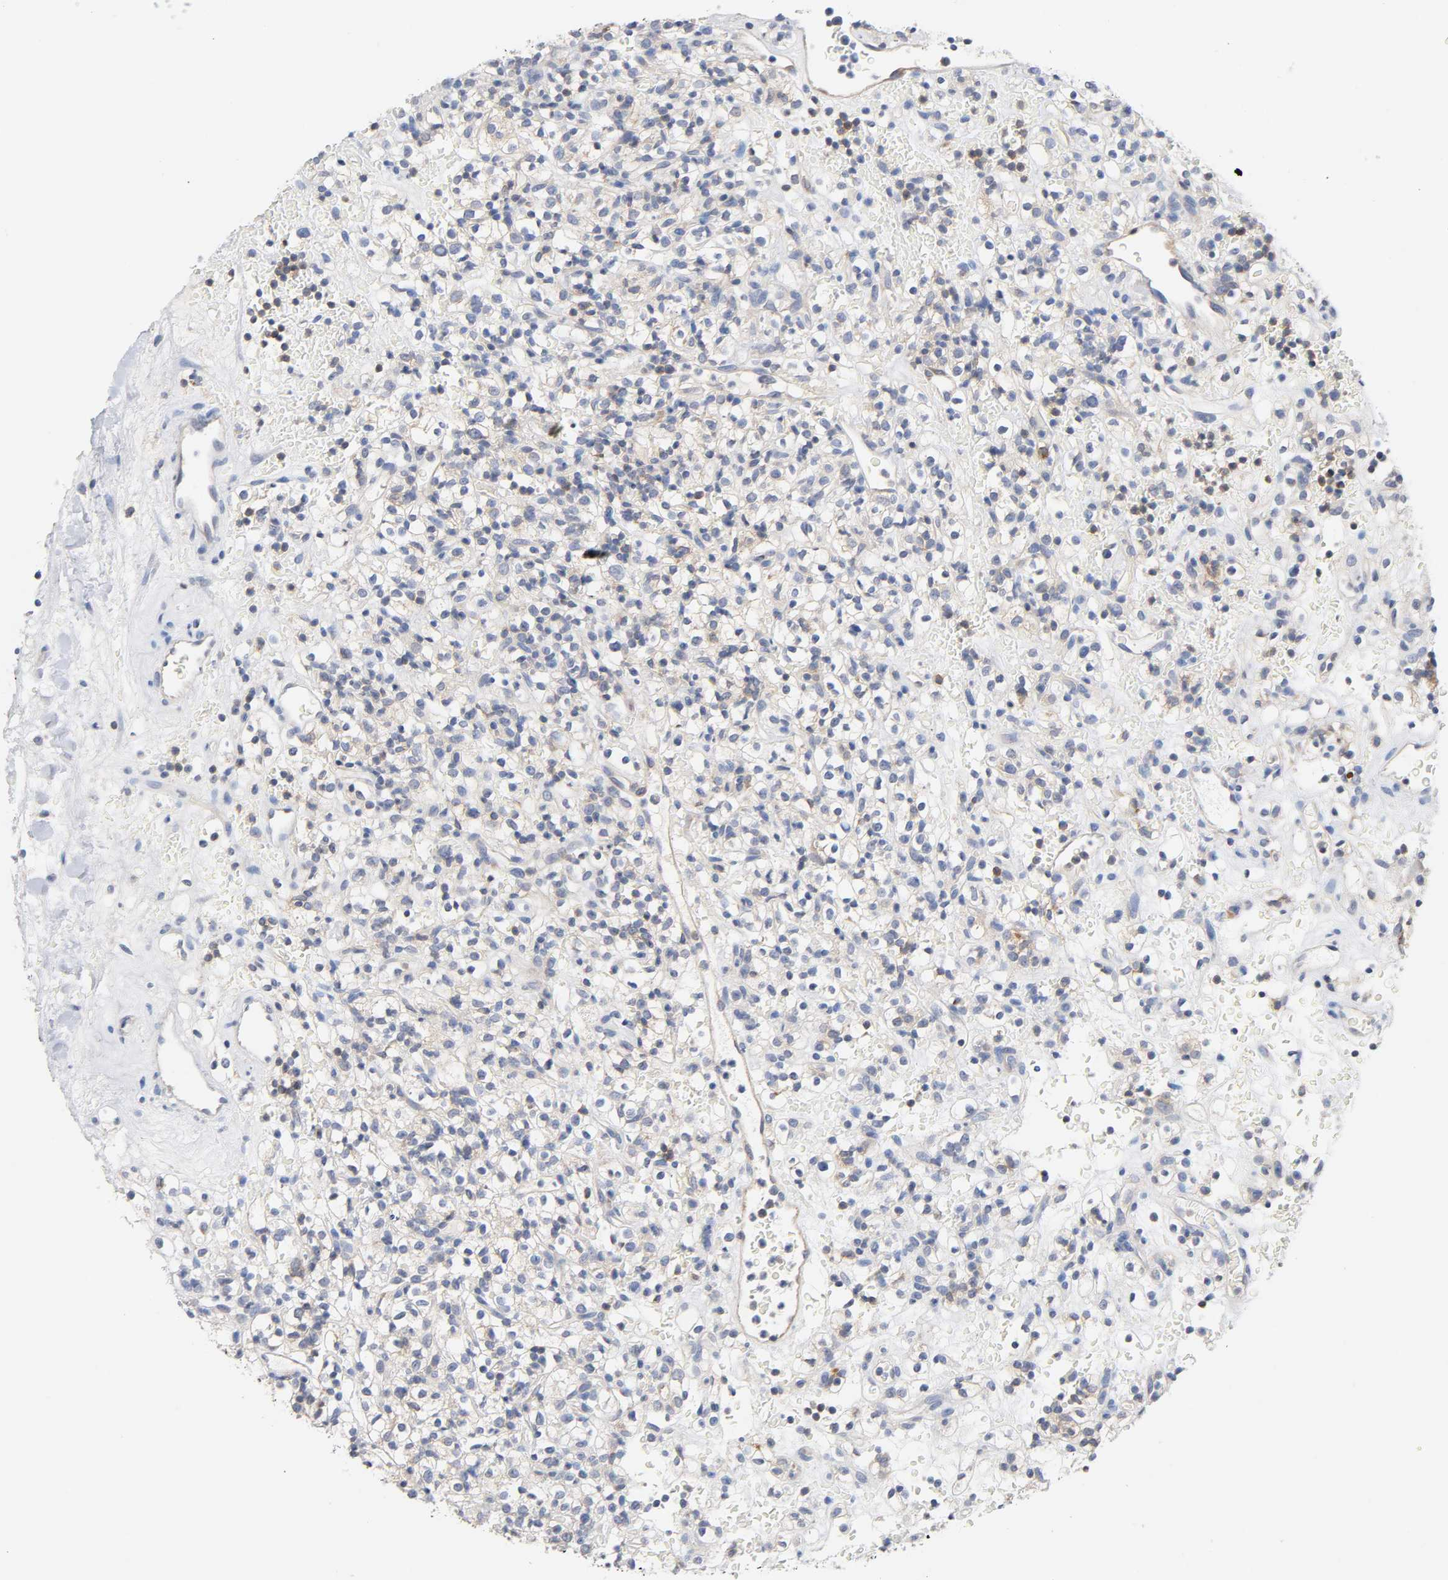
{"staining": {"intensity": "weak", "quantity": "25%-75%", "location": "cytoplasmic/membranous"}, "tissue": "renal cancer", "cell_type": "Tumor cells", "image_type": "cancer", "snomed": [{"axis": "morphology", "description": "Normal tissue, NOS"}, {"axis": "morphology", "description": "Adenocarcinoma, NOS"}, {"axis": "topography", "description": "Kidney"}], "caption": "Protein analysis of renal adenocarcinoma tissue shows weak cytoplasmic/membranous positivity in about 25%-75% of tumor cells.", "gene": "MALT1", "patient": {"sex": "female", "age": 72}}